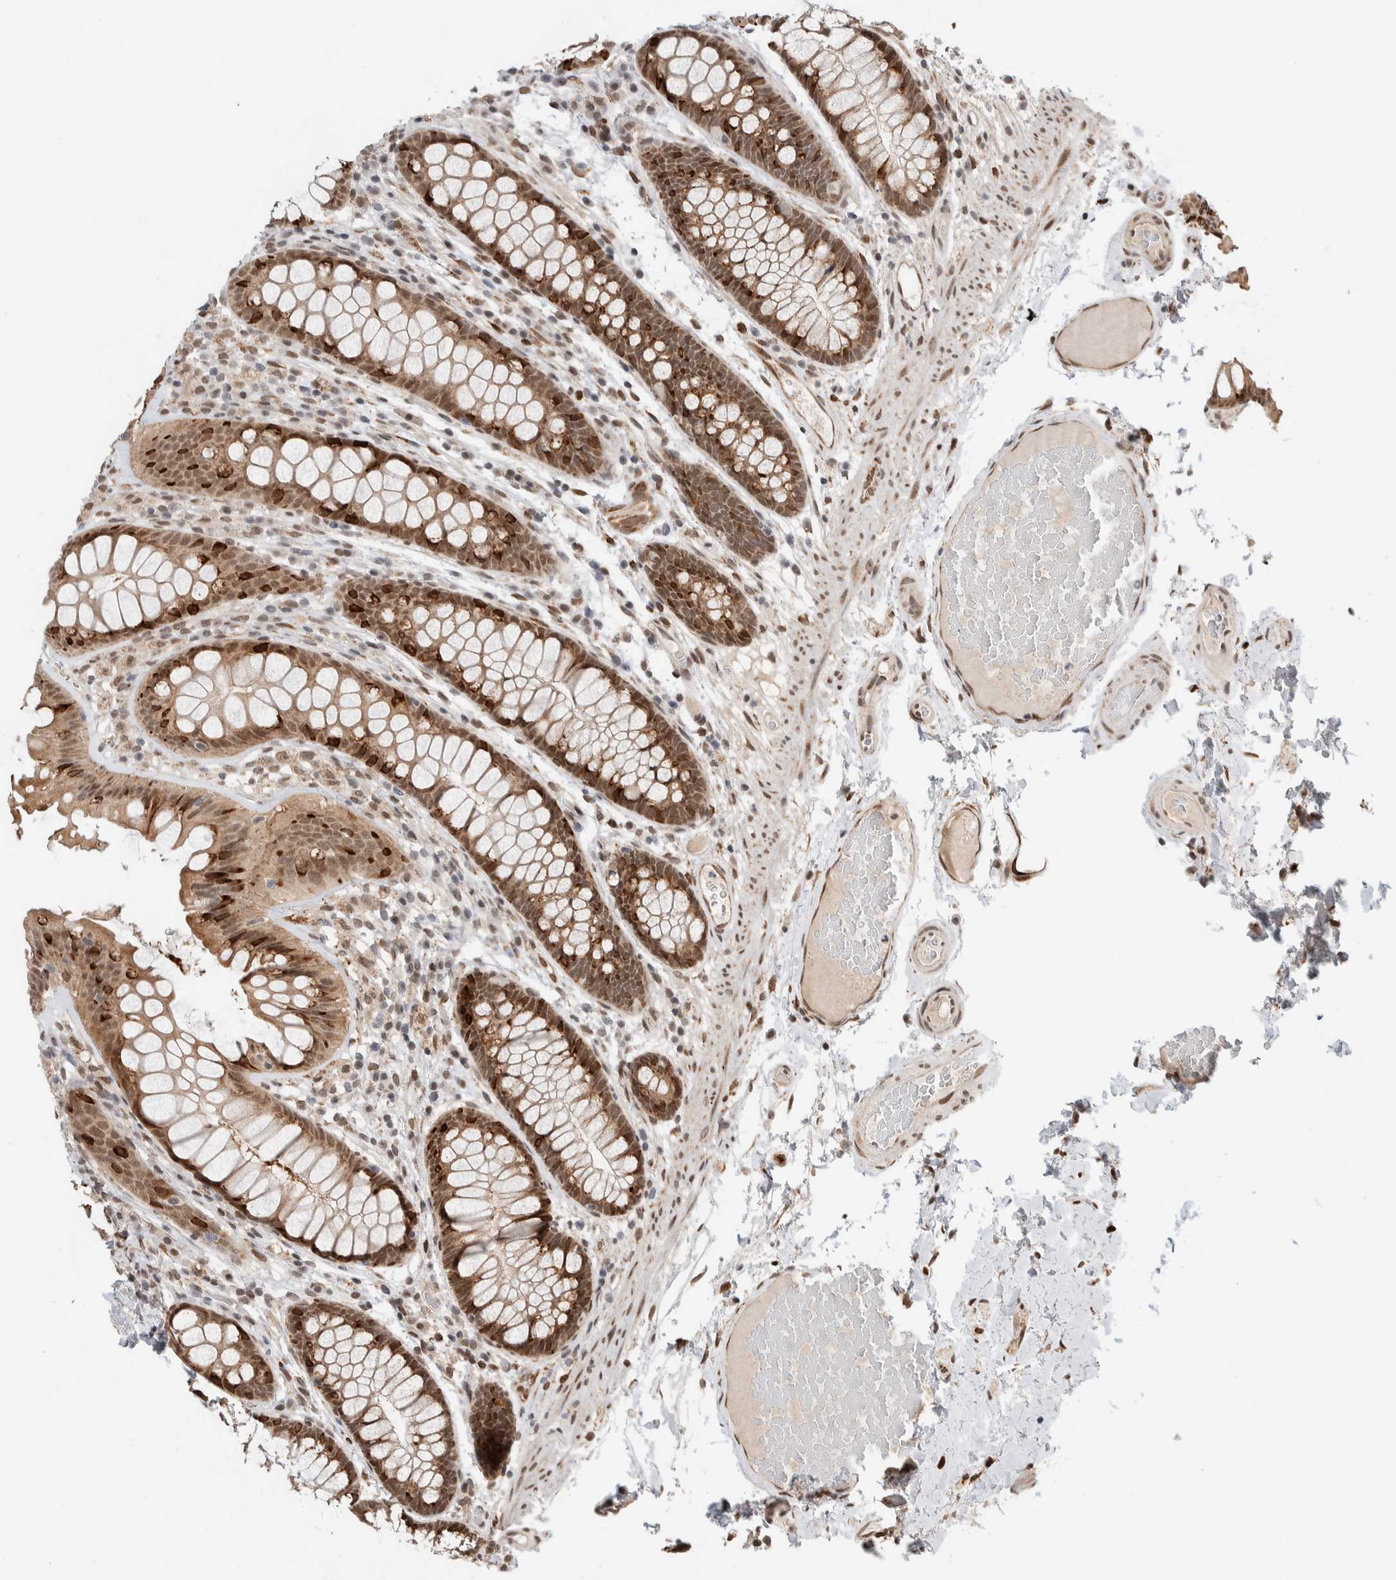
{"staining": {"intensity": "moderate", "quantity": ">75%", "location": "nuclear"}, "tissue": "colon", "cell_type": "Endothelial cells", "image_type": "normal", "snomed": [{"axis": "morphology", "description": "Normal tissue, NOS"}, {"axis": "topography", "description": "Colon"}], "caption": "The immunohistochemical stain highlights moderate nuclear staining in endothelial cells of unremarkable colon. (DAB IHC with brightfield microscopy, high magnification).", "gene": "TNRC18", "patient": {"sex": "female", "age": 56}}